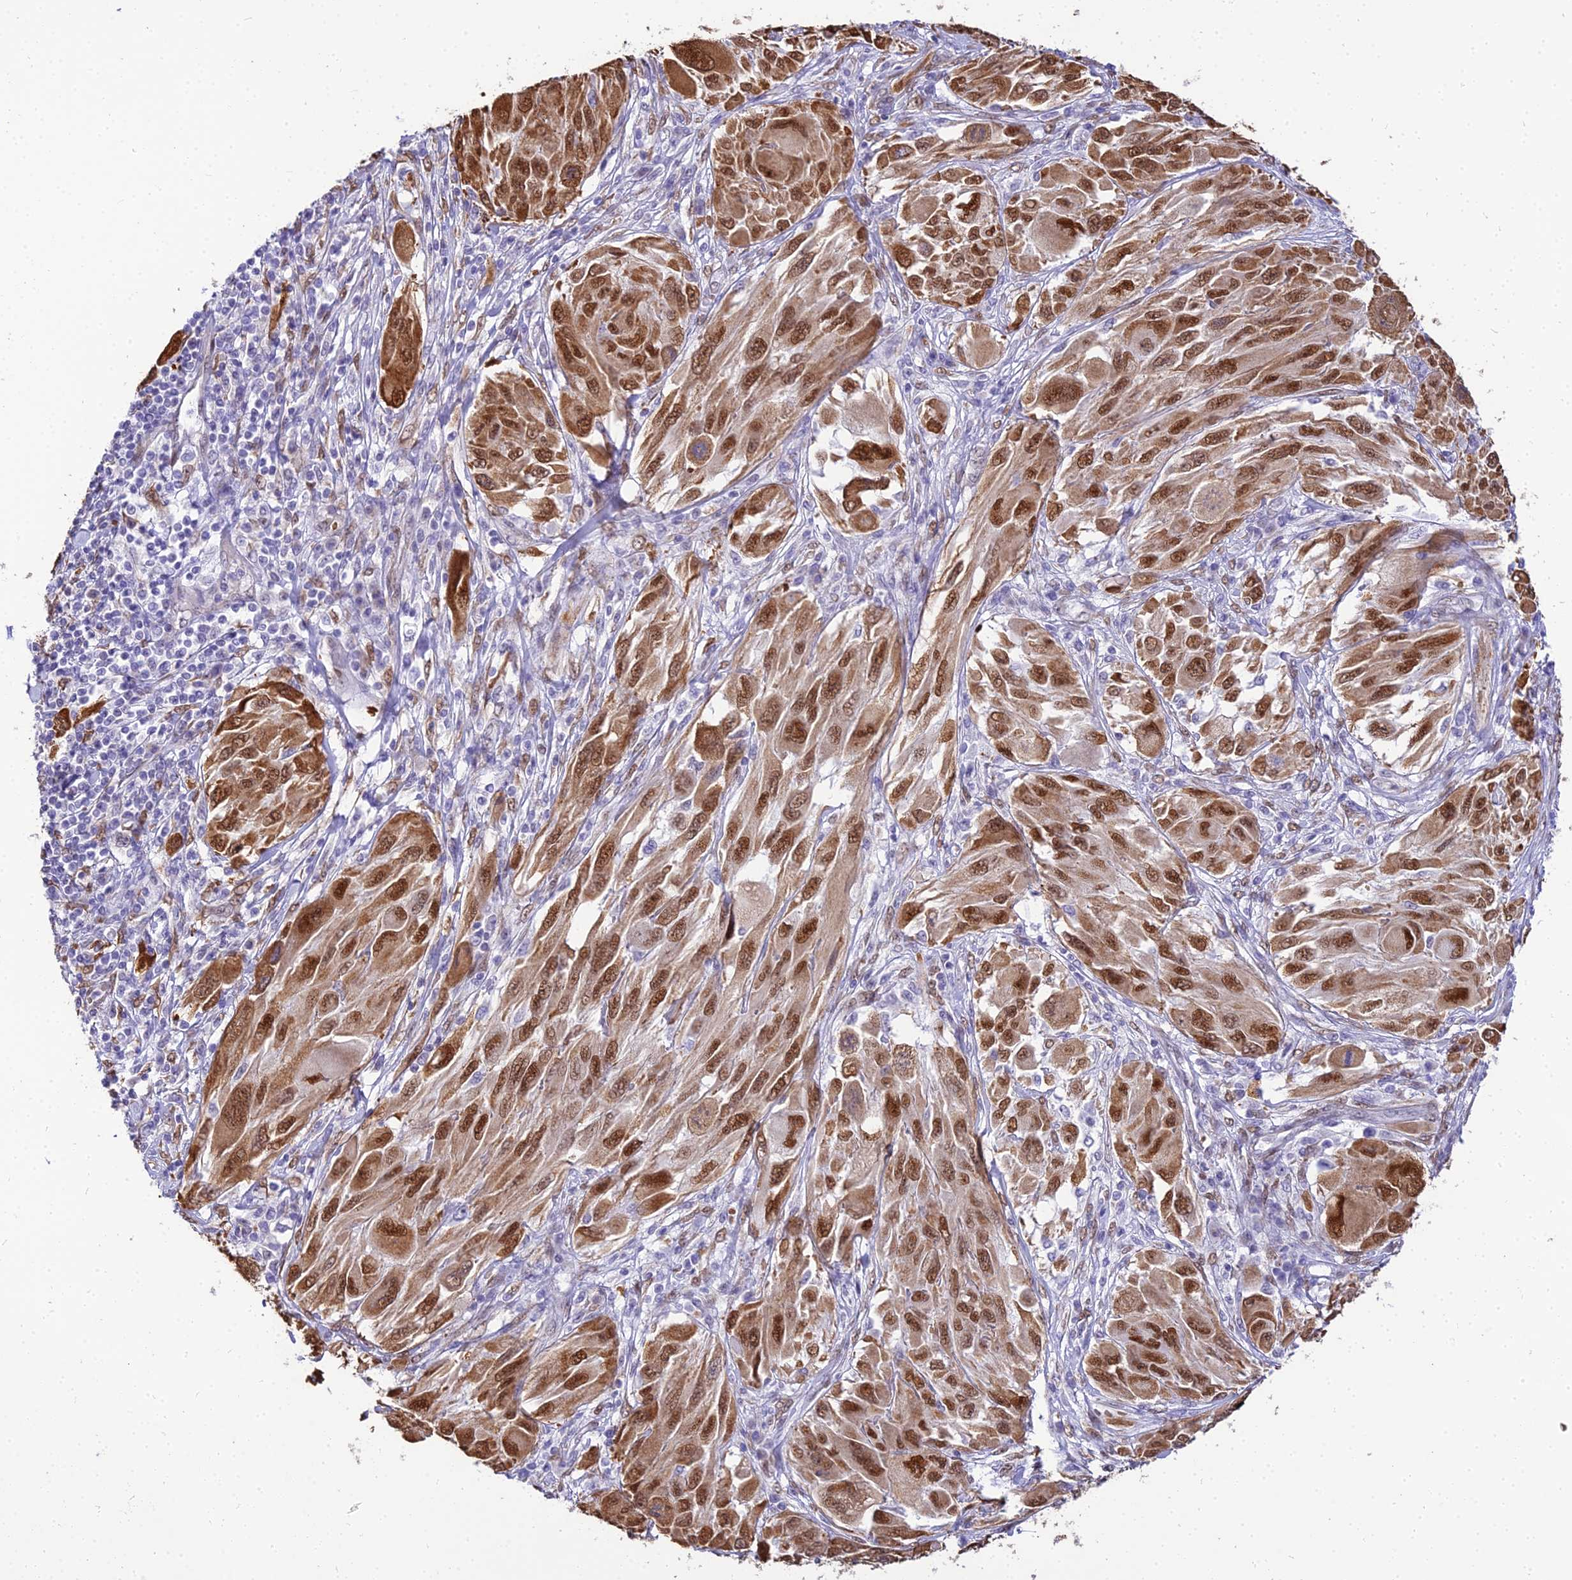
{"staining": {"intensity": "strong", "quantity": ">75%", "location": "nuclear"}, "tissue": "melanoma", "cell_type": "Tumor cells", "image_type": "cancer", "snomed": [{"axis": "morphology", "description": "Malignant melanoma, NOS"}, {"axis": "topography", "description": "Skin"}], "caption": "Protein staining displays strong nuclear expression in about >75% of tumor cells in melanoma.", "gene": "BCL9", "patient": {"sex": "female", "age": 91}}